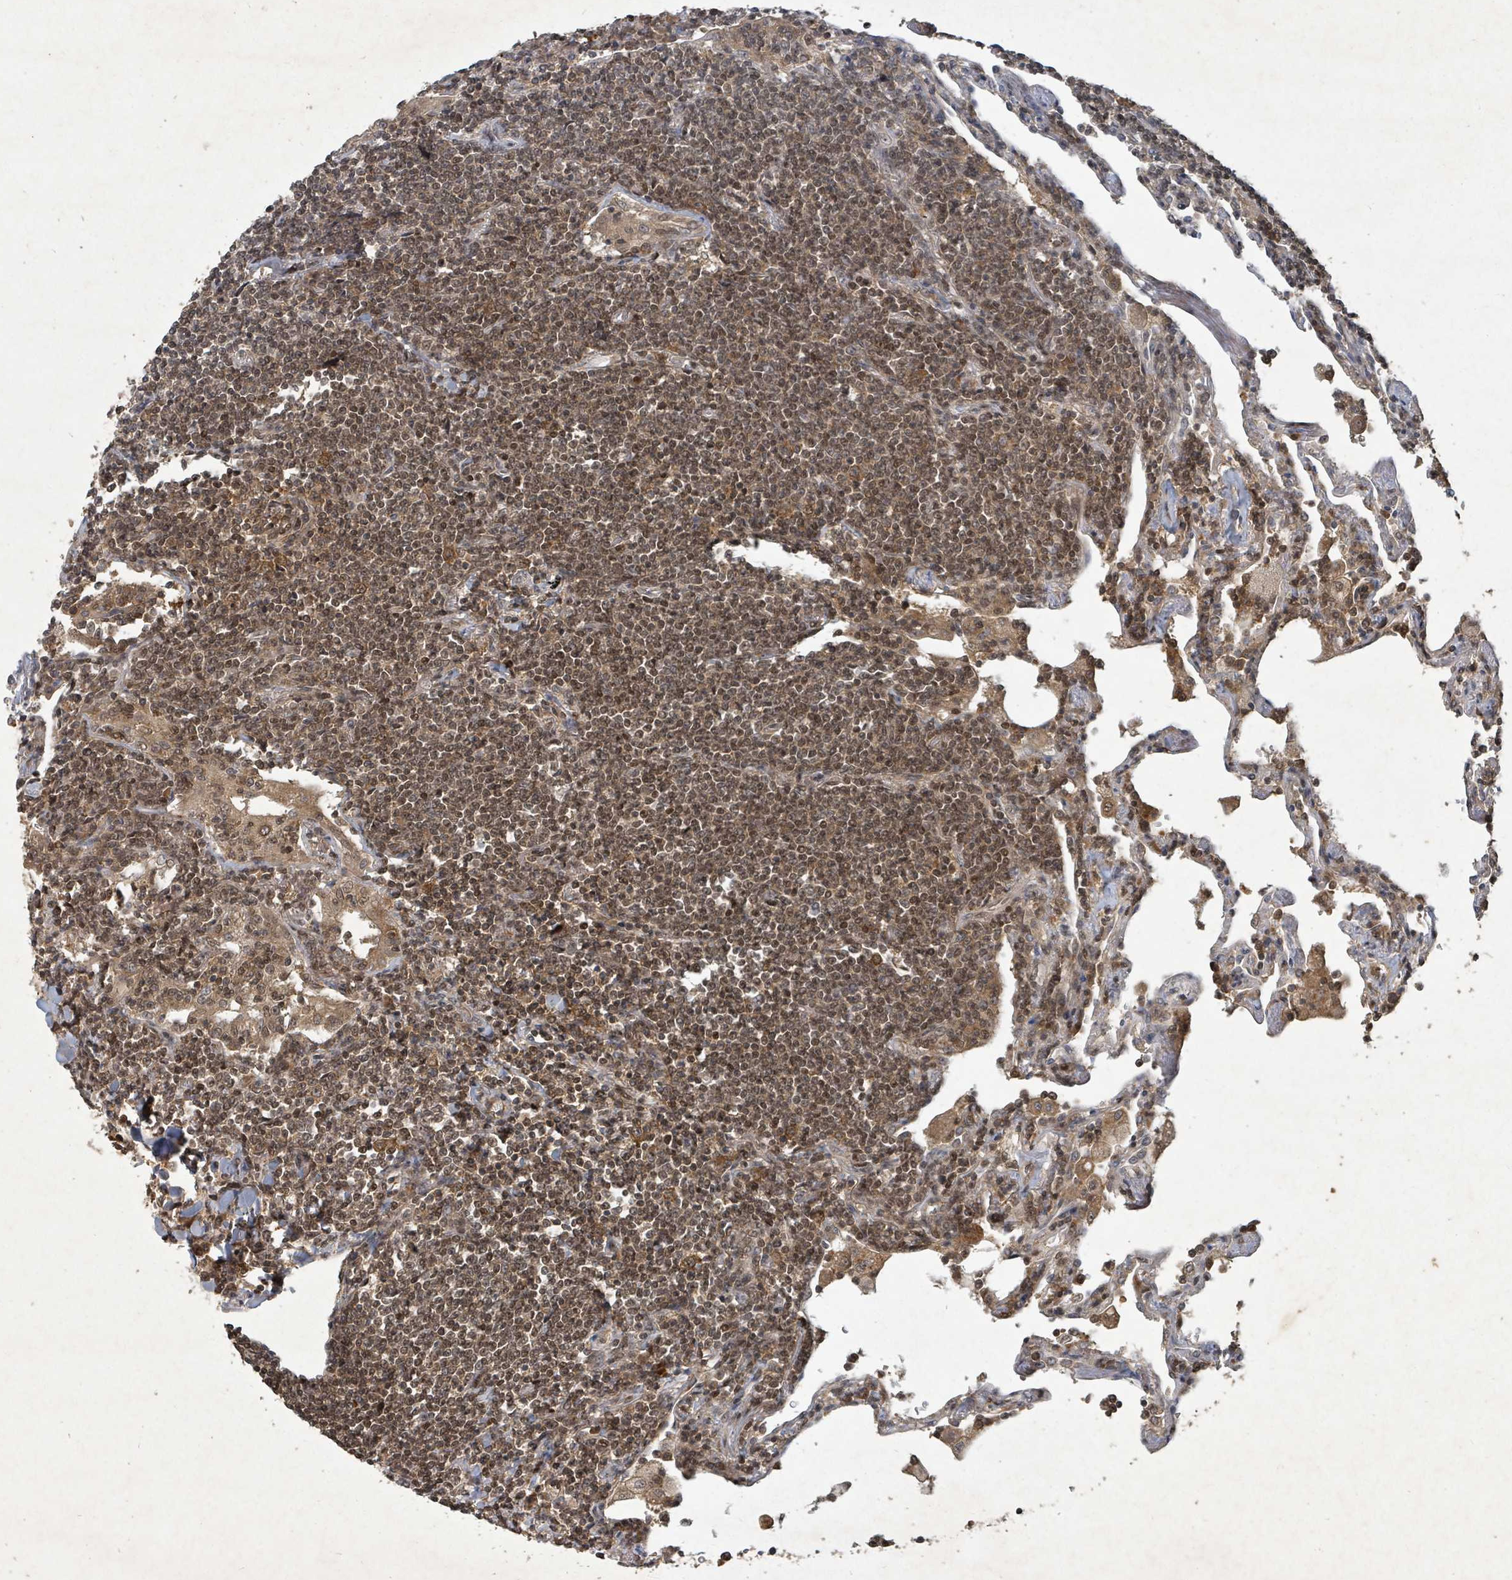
{"staining": {"intensity": "moderate", "quantity": ">75%", "location": "nuclear"}, "tissue": "lymphoma", "cell_type": "Tumor cells", "image_type": "cancer", "snomed": [{"axis": "morphology", "description": "Malignant lymphoma, non-Hodgkin's type, Low grade"}, {"axis": "topography", "description": "Lung"}], "caption": "Protein expression analysis of human lymphoma reveals moderate nuclear staining in about >75% of tumor cells.", "gene": "KDM4E", "patient": {"sex": "female", "age": 71}}